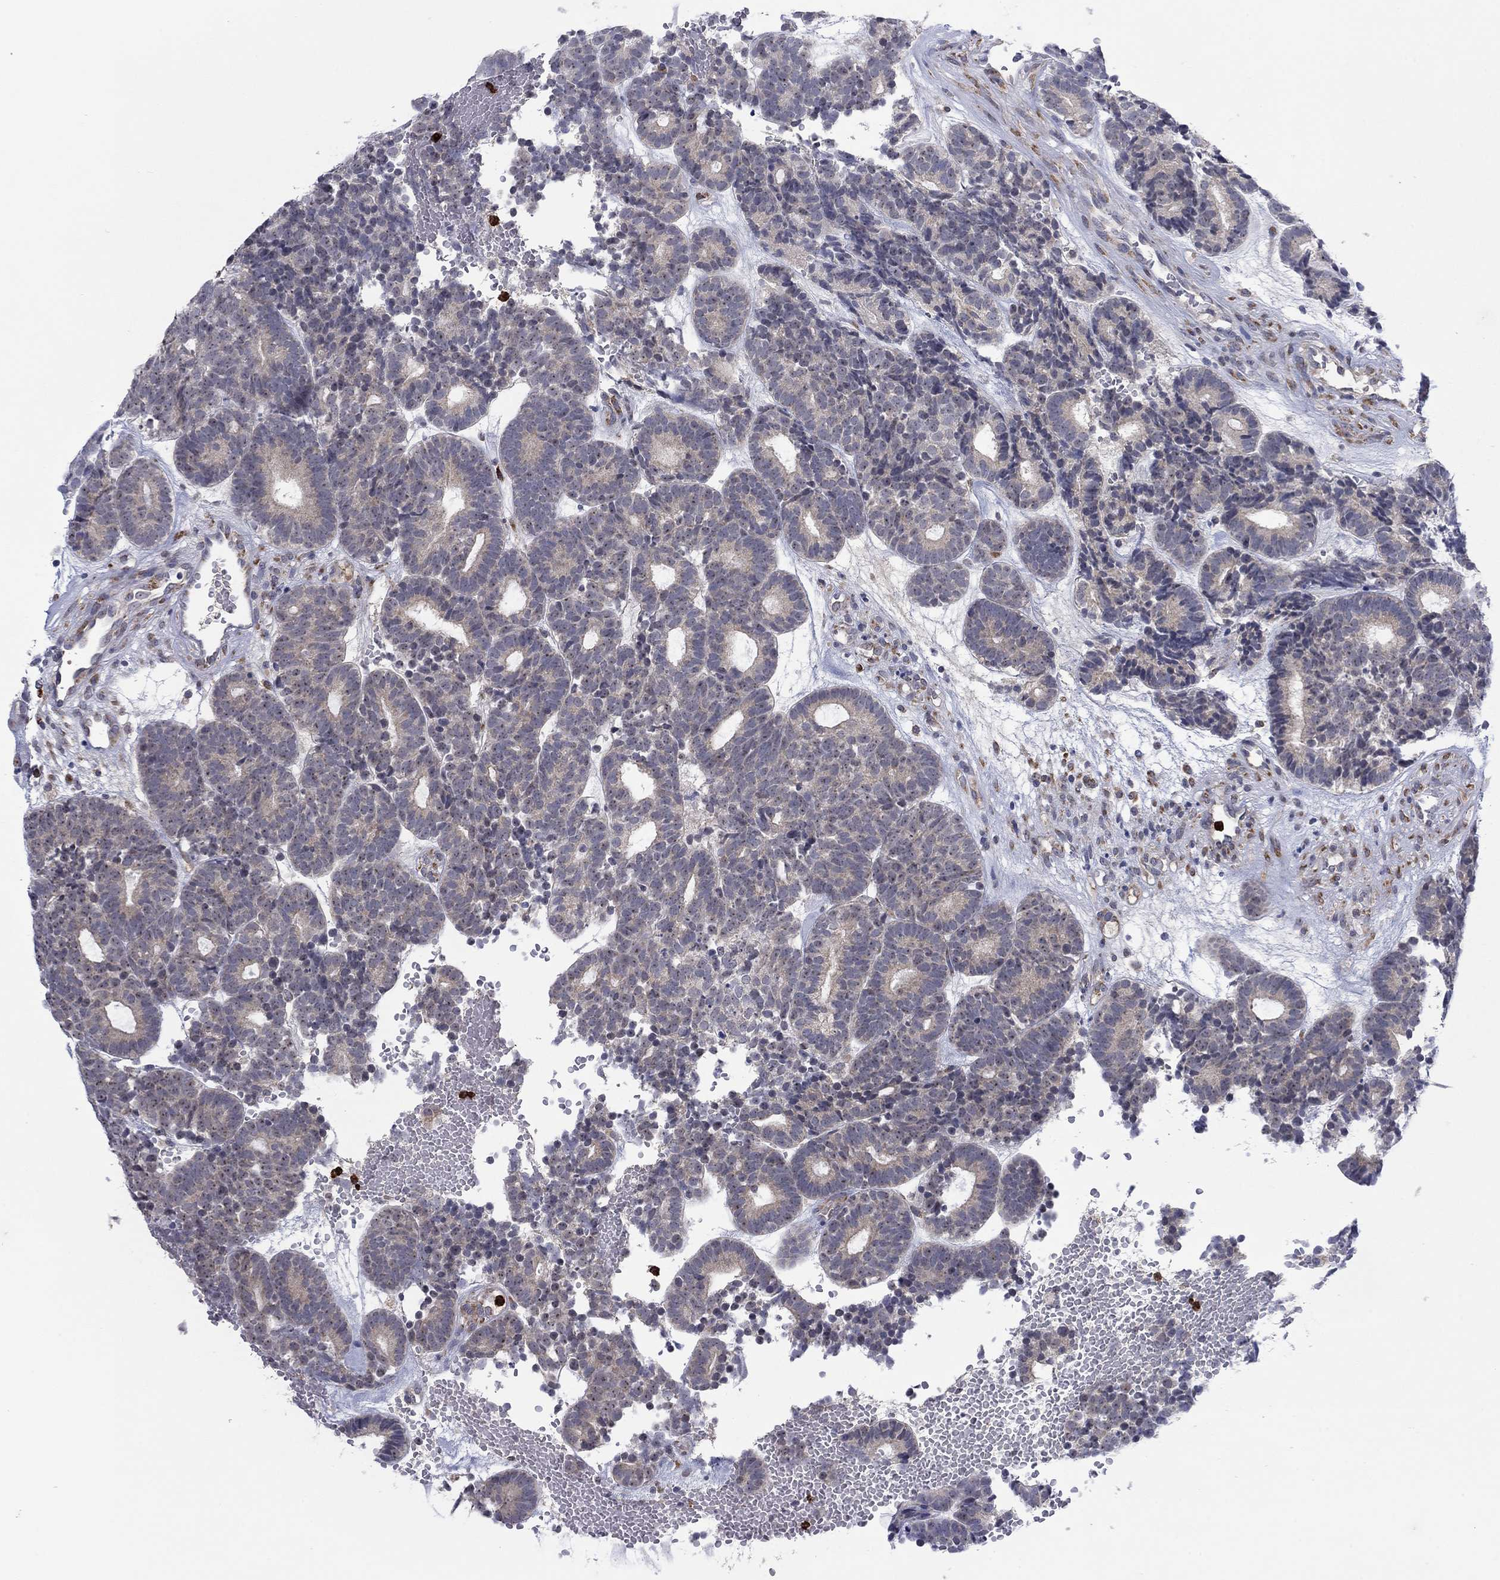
{"staining": {"intensity": "negative", "quantity": "none", "location": "none"}, "tissue": "head and neck cancer", "cell_type": "Tumor cells", "image_type": "cancer", "snomed": [{"axis": "morphology", "description": "Adenocarcinoma, NOS"}, {"axis": "topography", "description": "Head-Neck"}], "caption": "IHC of head and neck cancer (adenocarcinoma) exhibits no staining in tumor cells.", "gene": "MTRFR", "patient": {"sex": "female", "age": 81}}